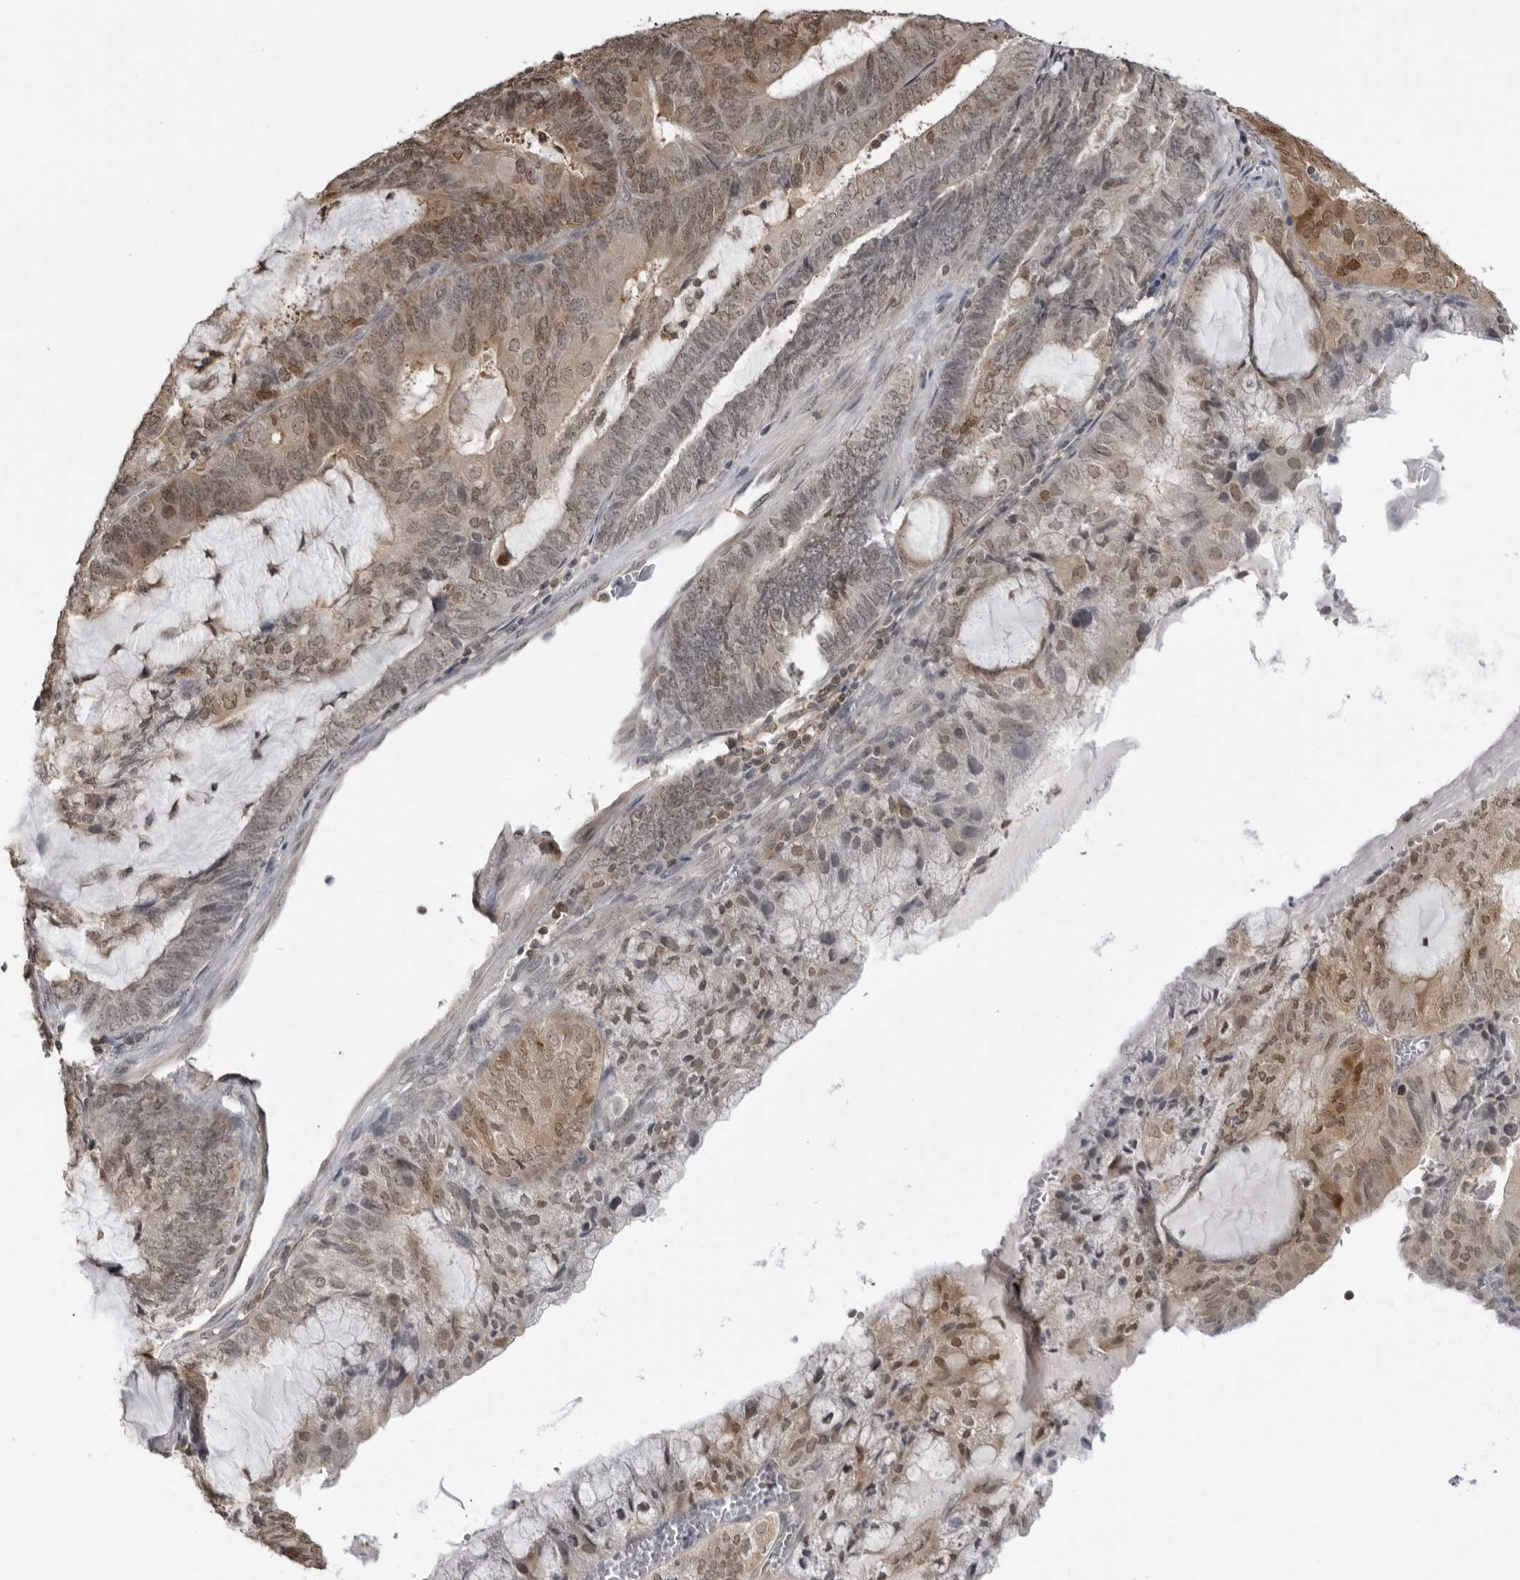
{"staining": {"intensity": "moderate", "quantity": ">75%", "location": "cytoplasmic/membranous,nuclear"}, "tissue": "endometrial cancer", "cell_type": "Tumor cells", "image_type": "cancer", "snomed": [{"axis": "morphology", "description": "Adenocarcinoma, NOS"}, {"axis": "topography", "description": "Endometrium"}], "caption": "Protein staining exhibits moderate cytoplasmic/membranous and nuclear expression in about >75% of tumor cells in endometrial cancer. The staining was performed using DAB (3,3'-diaminobenzidine), with brown indicating positive protein expression. Nuclei are stained blue with hematoxylin.", "gene": "PDCL3", "patient": {"sex": "female", "age": 81}}